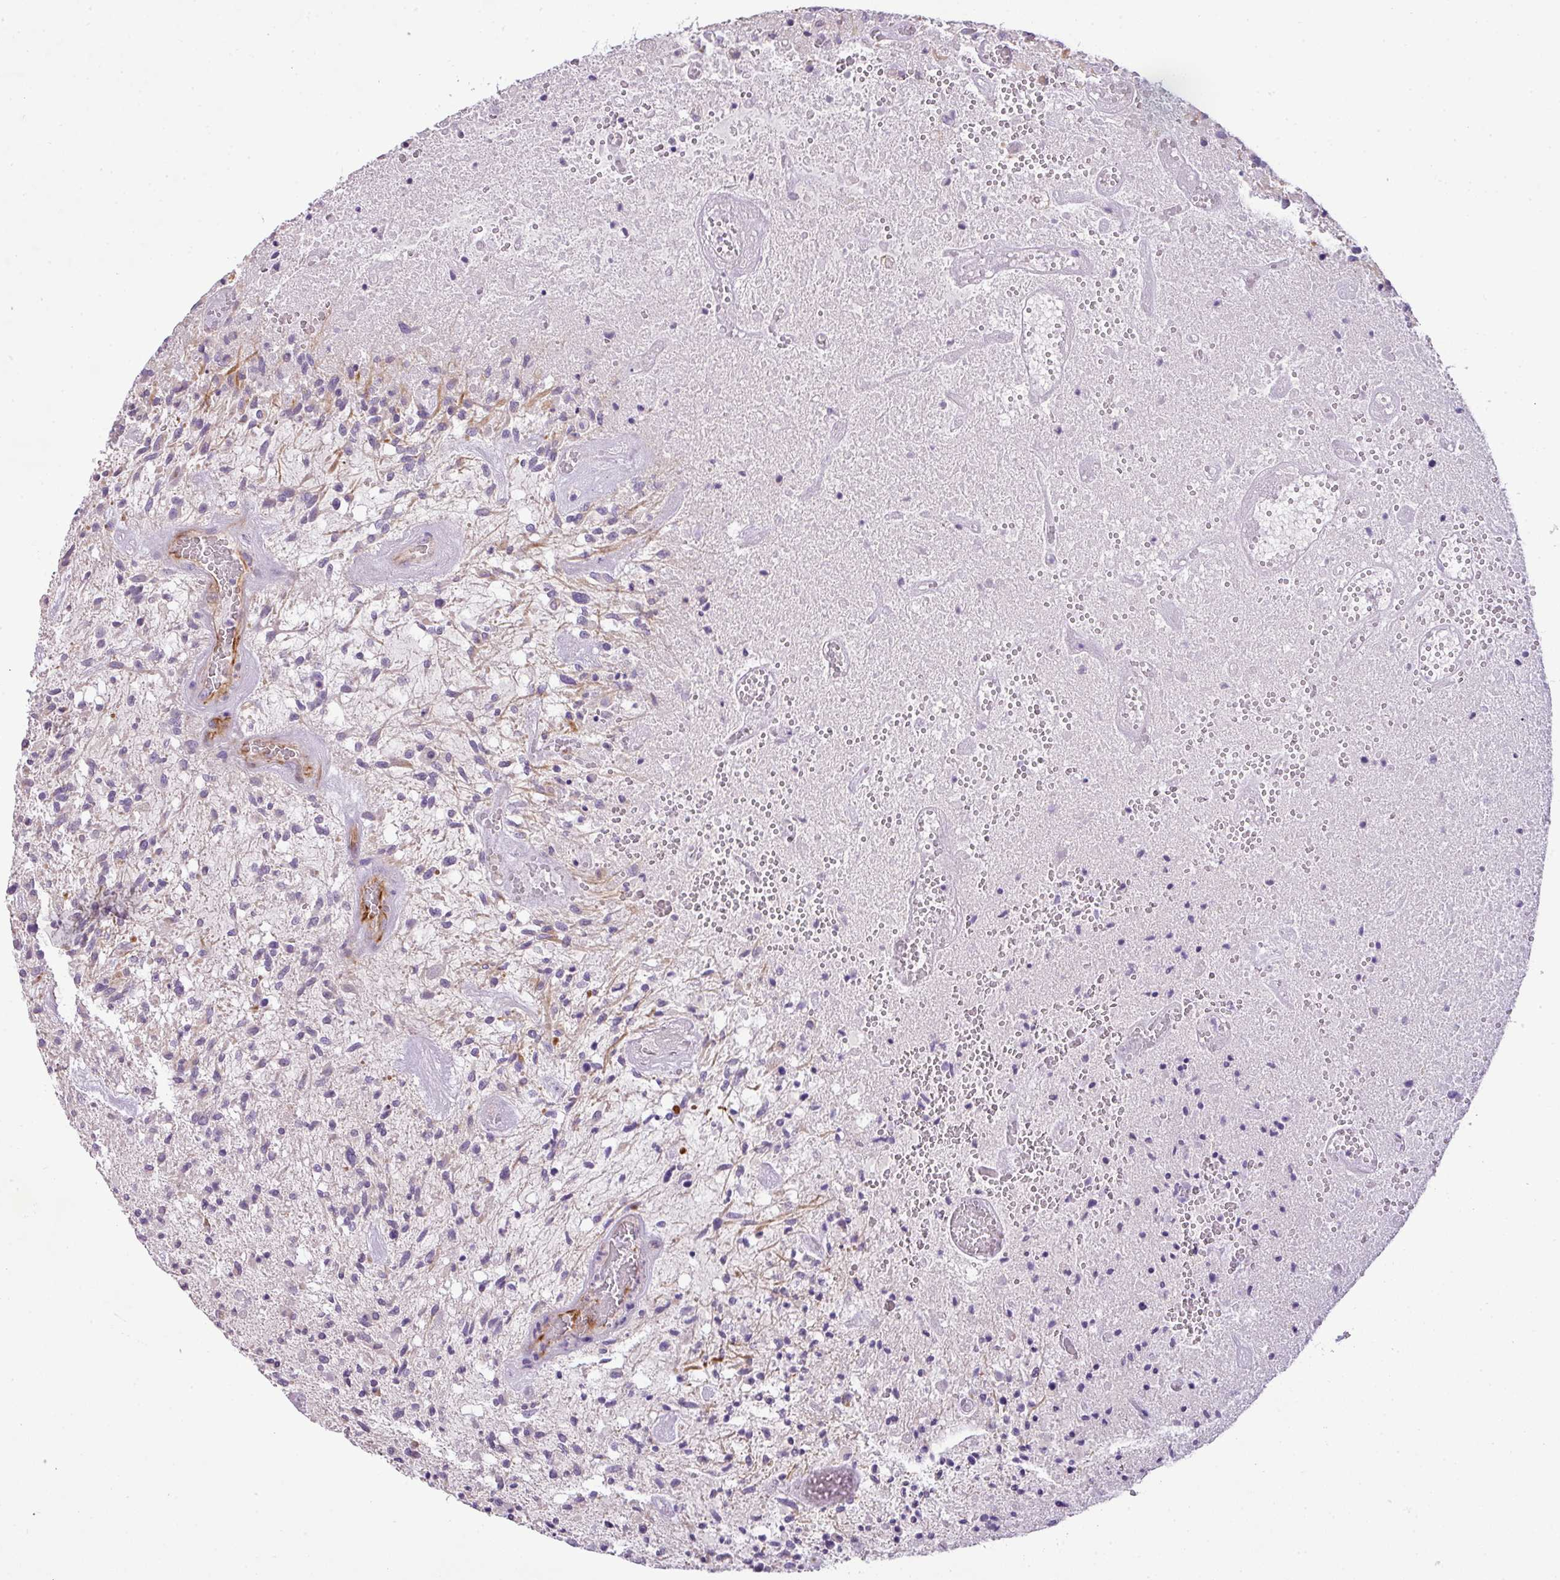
{"staining": {"intensity": "negative", "quantity": "none", "location": "none"}, "tissue": "glioma", "cell_type": "Tumor cells", "image_type": "cancer", "snomed": [{"axis": "morphology", "description": "Glioma, malignant, High grade"}, {"axis": "topography", "description": "Brain"}], "caption": "A high-resolution histopathology image shows IHC staining of glioma, which displays no significant expression in tumor cells.", "gene": "ENSG00000273748", "patient": {"sex": "male", "age": 47}}